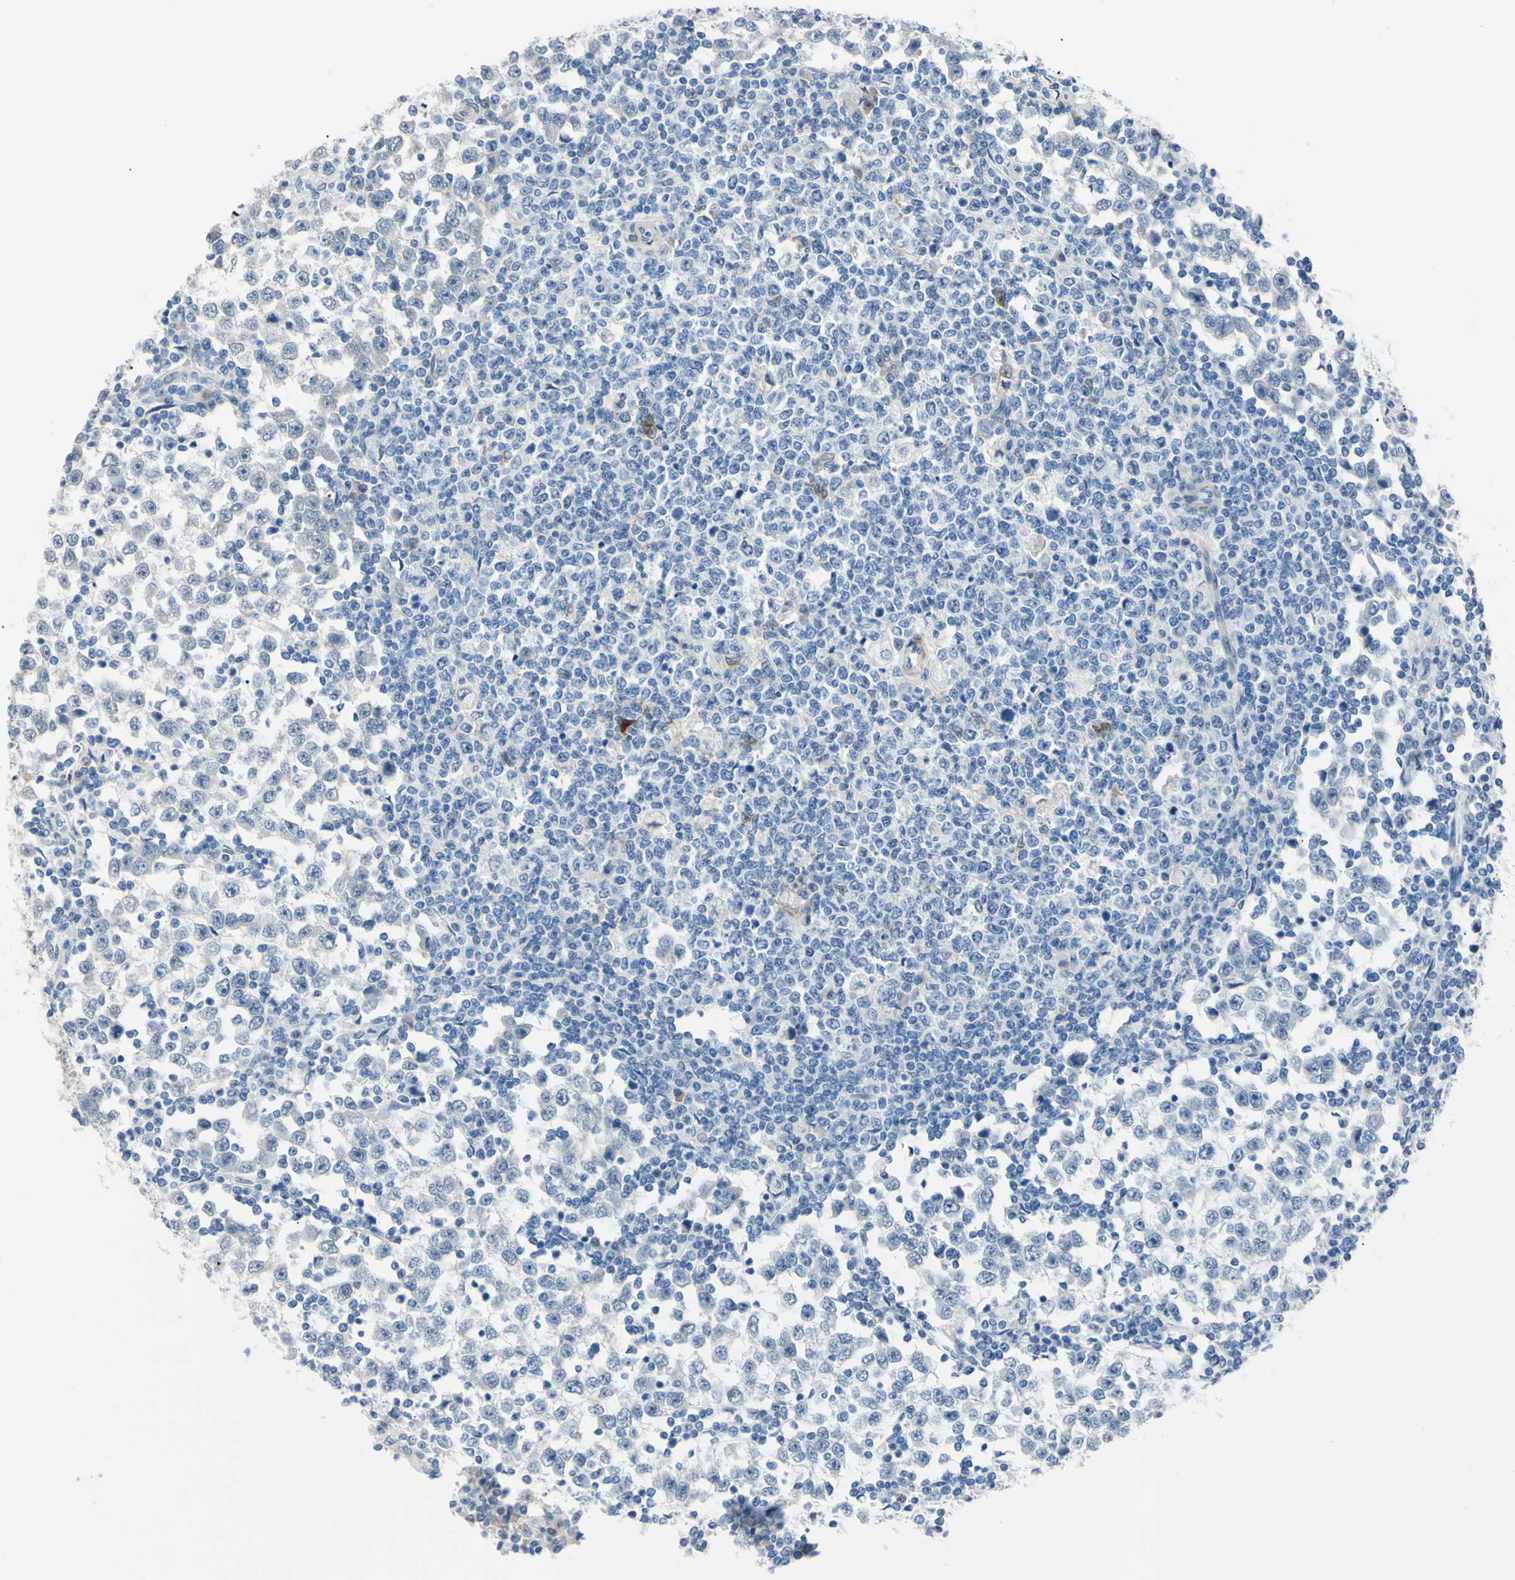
{"staining": {"intensity": "negative", "quantity": "none", "location": "none"}, "tissue": "testis cancer", "cell_type": "Tumor cells", "image_type": "cancer", "snomed": [{"axis": "morphology", "description": "Seminoma, NOS"}, {"axis": "topography", "description": "Testis"}], "caption": "Tumor cells are negative for protein expression in human testis cancer.", "gene": "NOL3", "patient": {"sex": "male", "age": 65}}